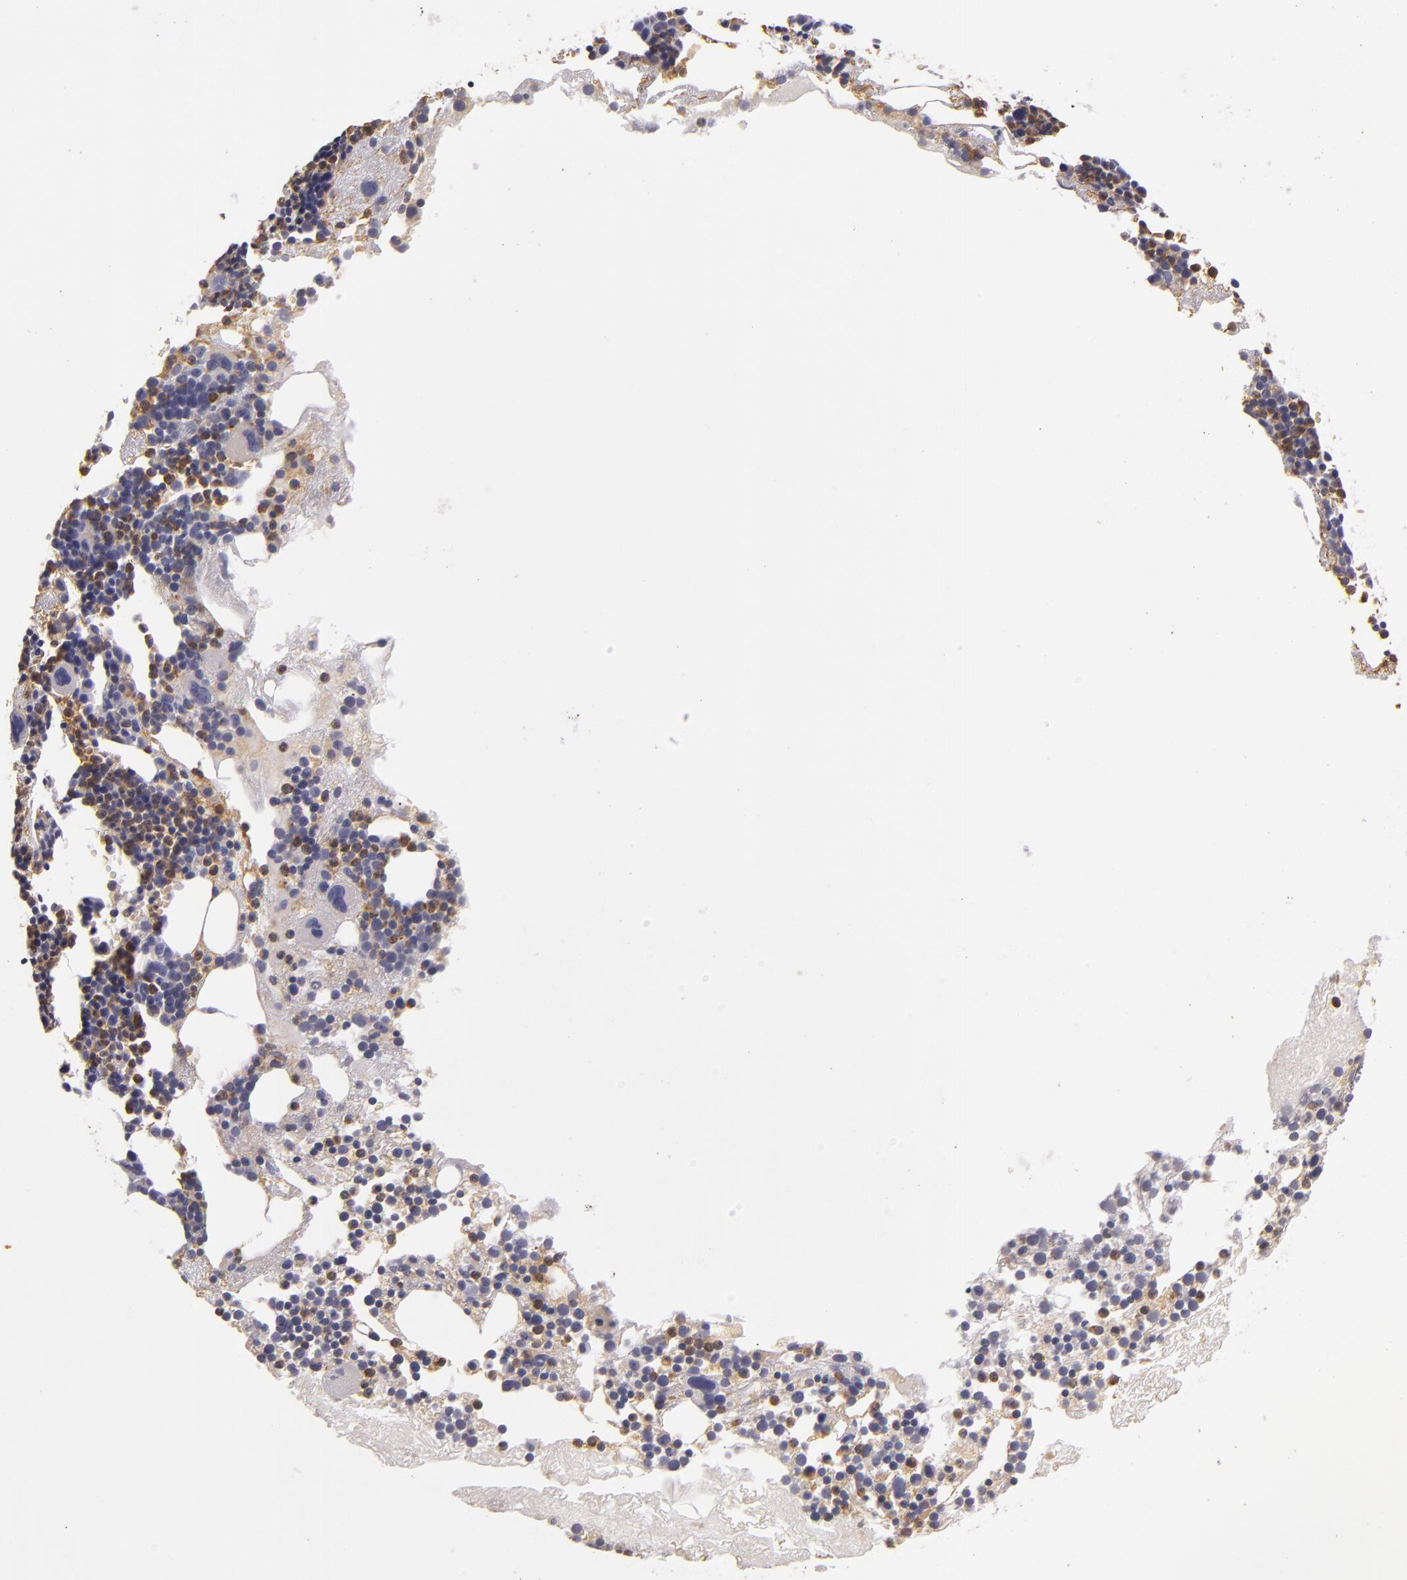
{"staining": {"intensity": "strong", "quantity": "25%-75%", "location": "cytoplasmic/membranous"}, "tissue": "bone marrow", "cell_type": "Hematopoietic cells", "image_type": "normal", "snomed": [{"axis": "morphology", "description": "Normal tissue, NOS"}, {"axis": "topography", "description": "Bone marrow"}], "caption": "Human bone marrow stained with a brown dye demonstrates strong cytoplasmic/membranous positive expression in about 25%-75% of hematopoietic cells.", "gene": "TLR8", "patient": {"sex": "male", "age": 75}}